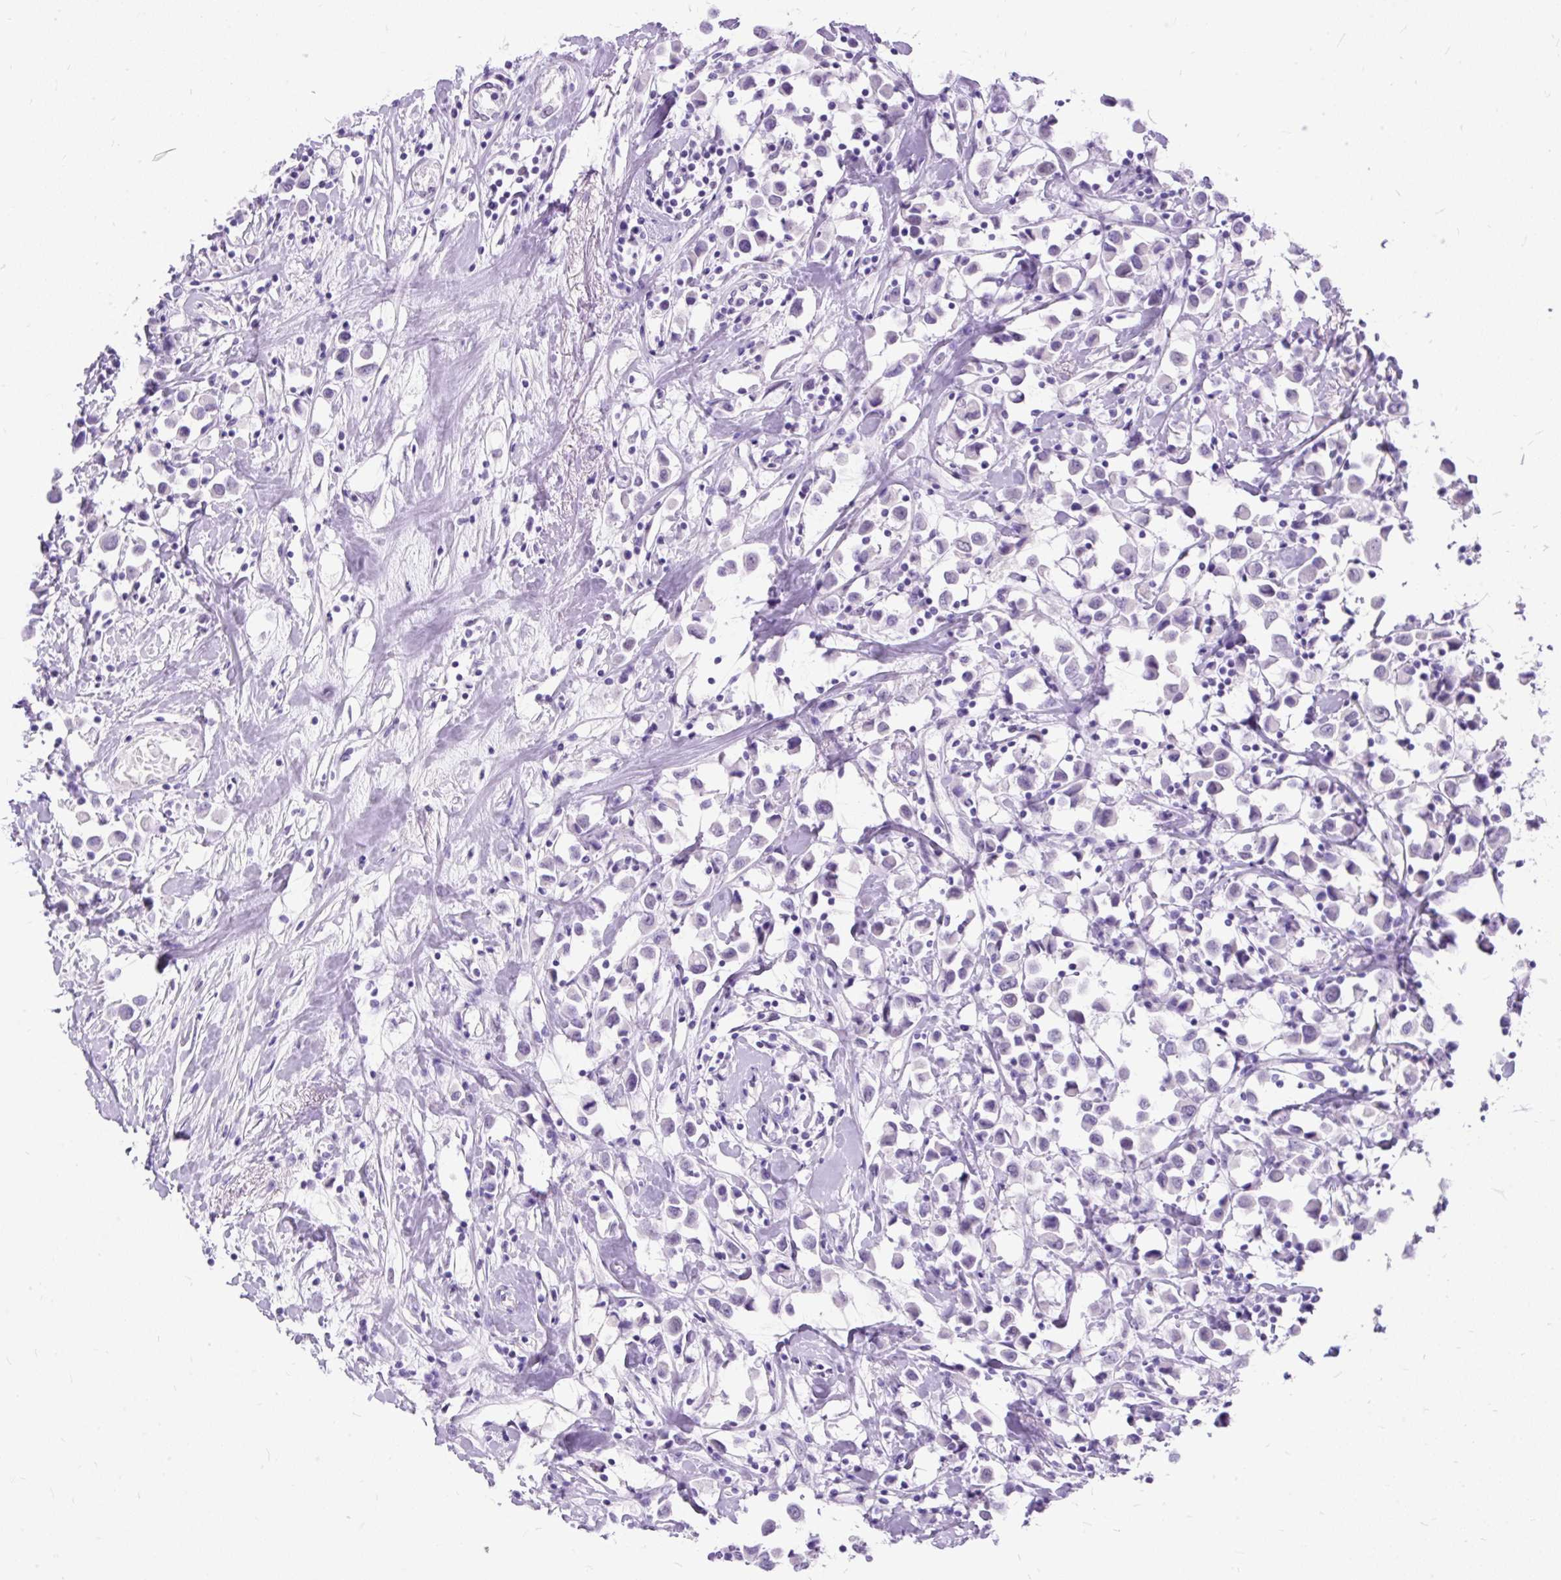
{"staining": {"intensity": "negative", "quantity": "none", "location": "none"}, "tissue": "breast cancer", "cell_type": "Tumor cells", "image_type": "cancer", "snomed": [{"axis": "morphology", "description": "Duct carcinoma"}, {"axis": "topography", "description": "Breast"}], "caption": "This is an immunohistochemistry (IHC) histopathology image of human intraductal carcinoma (breast). There is no staining in tumor cells.", "gene": "SCGB1A1", "patient": {"sex": "female", "age": 61}}